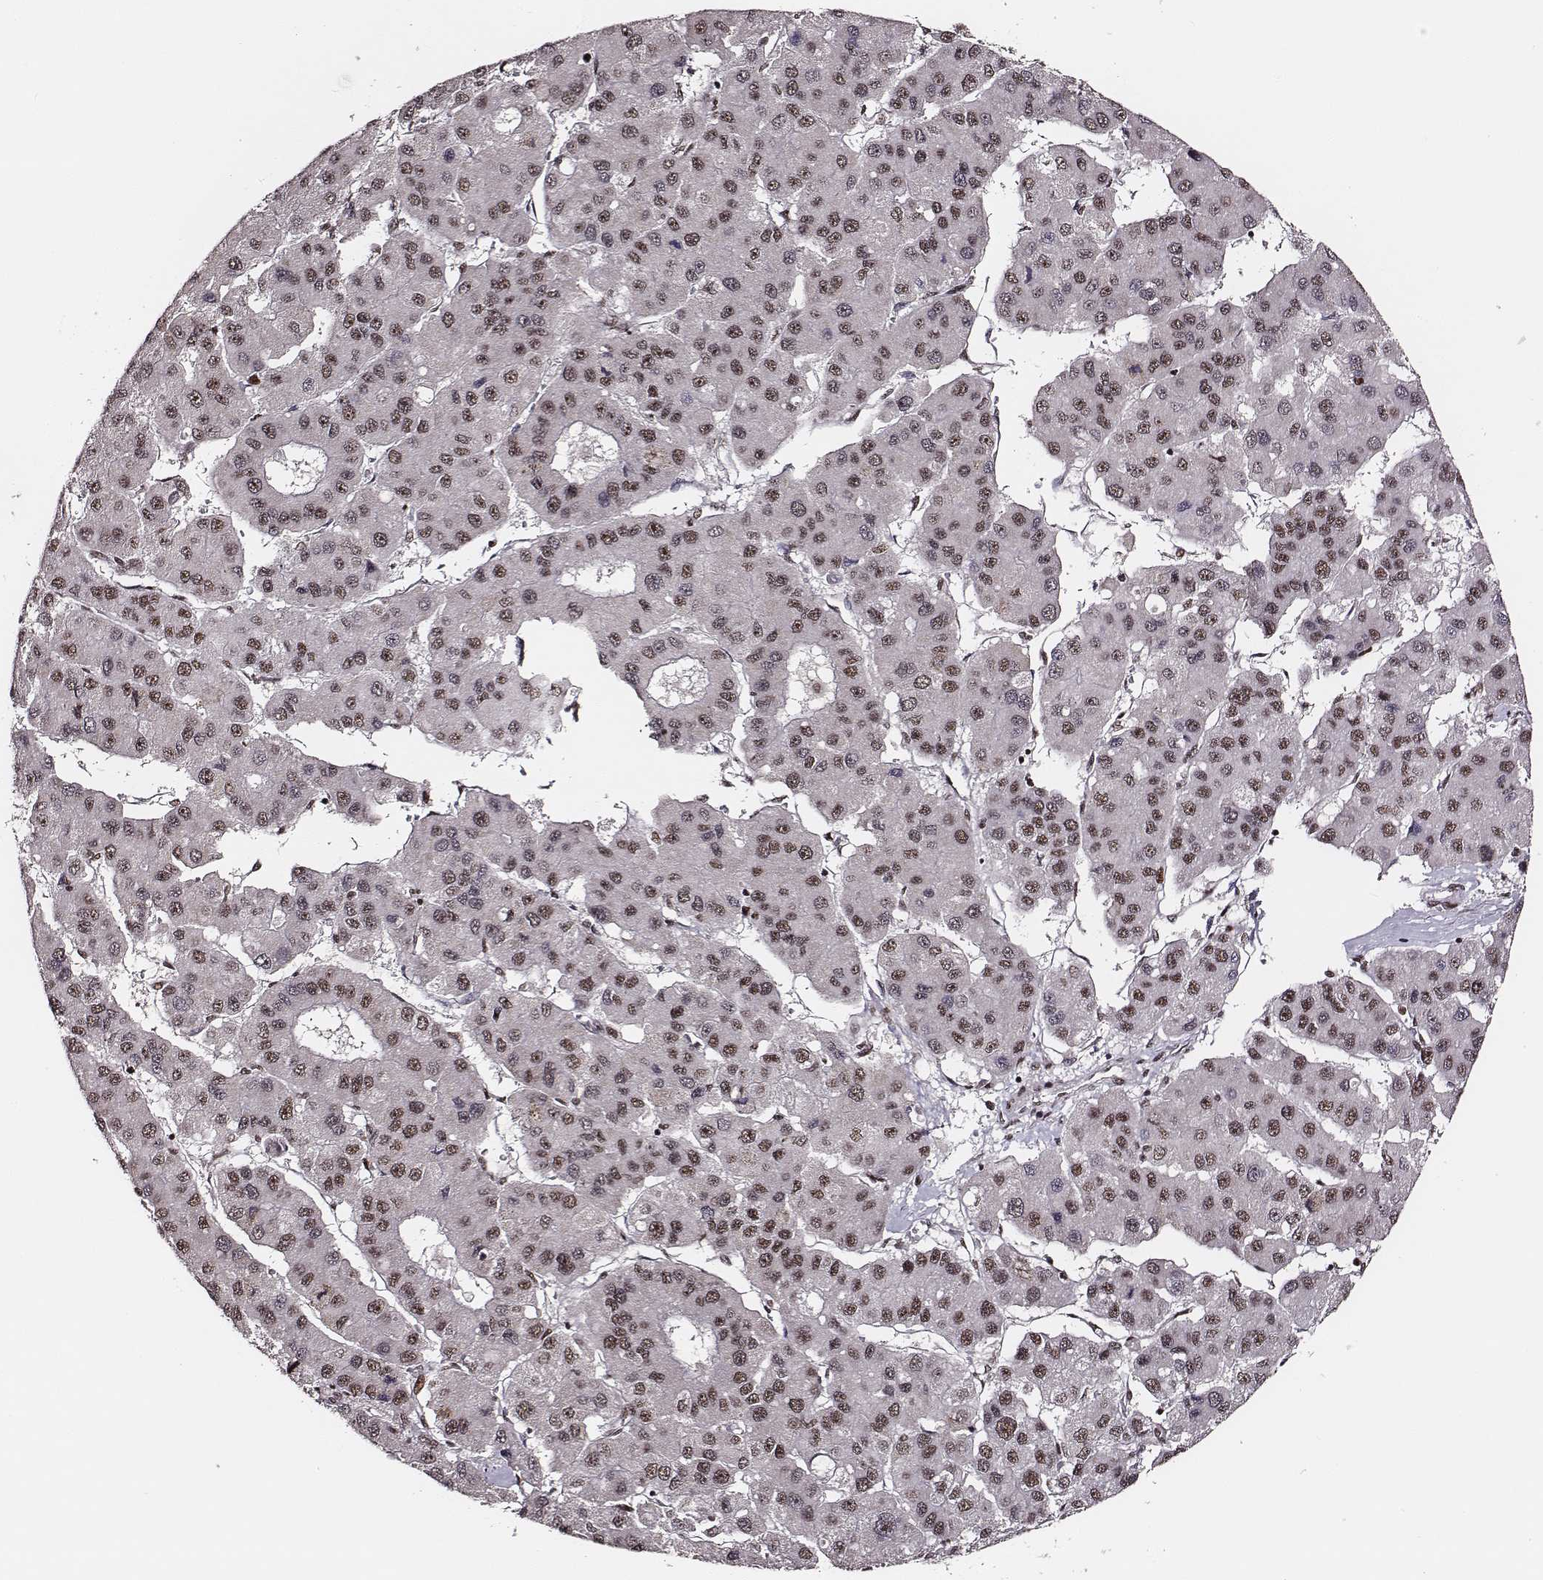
{"staining": {"intensity": "moderate", "quantity": ">75%", "location": "nuclear"}, "tissue": "liver cancer", "cell_type": "Tumor cells", "image_type": "cancer", "snomed": [{"axis": "morphology", "description": "Carcinoma, Hepatocellular, NOS"}, {"axis": "topography", "description": "Liver"}], "caption": "IHC image of human liver hepatocellular carcinoma stained for a protein (brown), which shows medium levels of moderate nuclear positivity in approximately >75% of tumor cells.", "gene": "PPARA", "patient": {"sex": "male", "age": 73}}